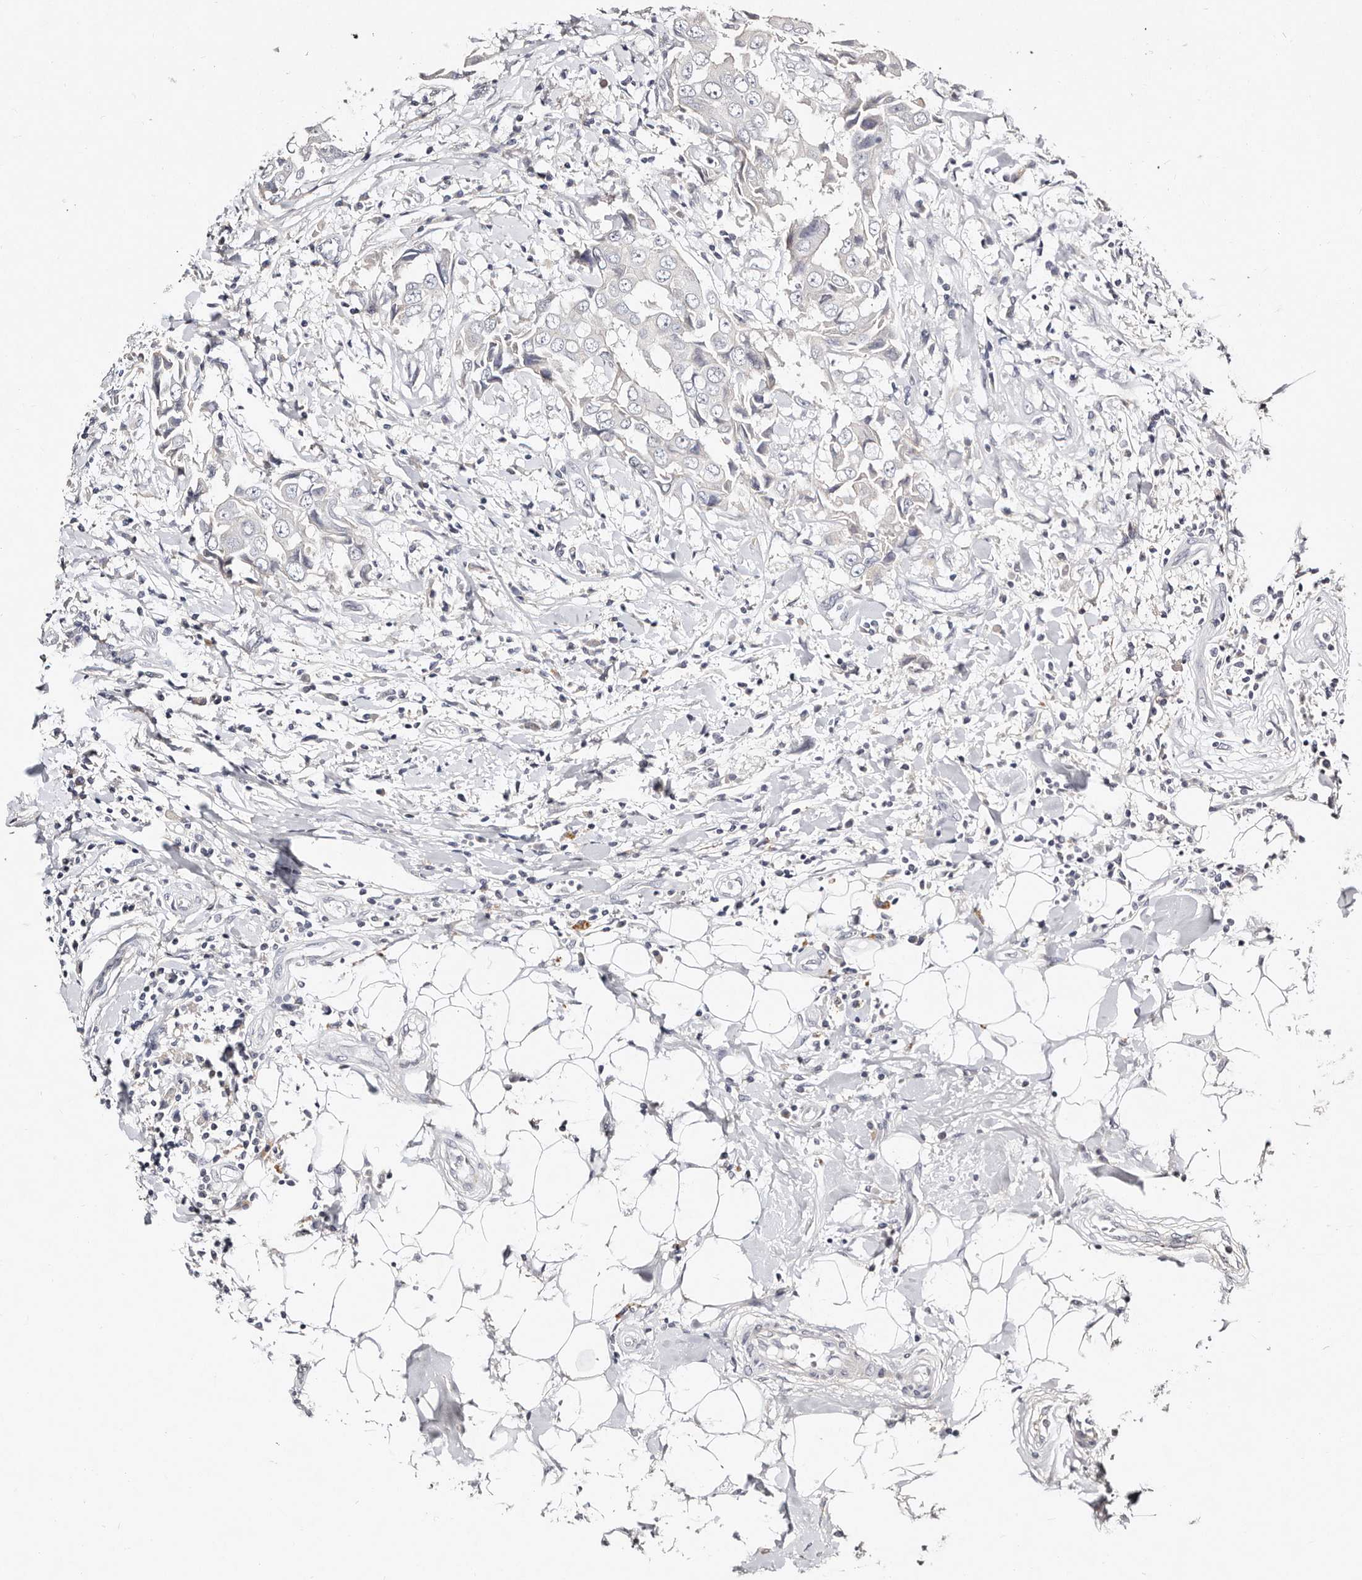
{"staining": {"intensity": "negative", "quantity": "none", "location": "none"}, "tissue": "breast cancer", "cell_type": "Tumor cells", "image_type": "cancer", "snomed": [{"axis": "morphology", "description": "Duct carcinoma"}, {"axis": "topography", "description": "Breast"}], "caption": "Tumor cells are negative for brown protein staining in breast invasive ductal carcinoma. (Immunohistochemistry (ihc), brightfield microscopy, high magnification).", "gene": "MRPS33", "patient": {"sex": "female", "age": 27}}